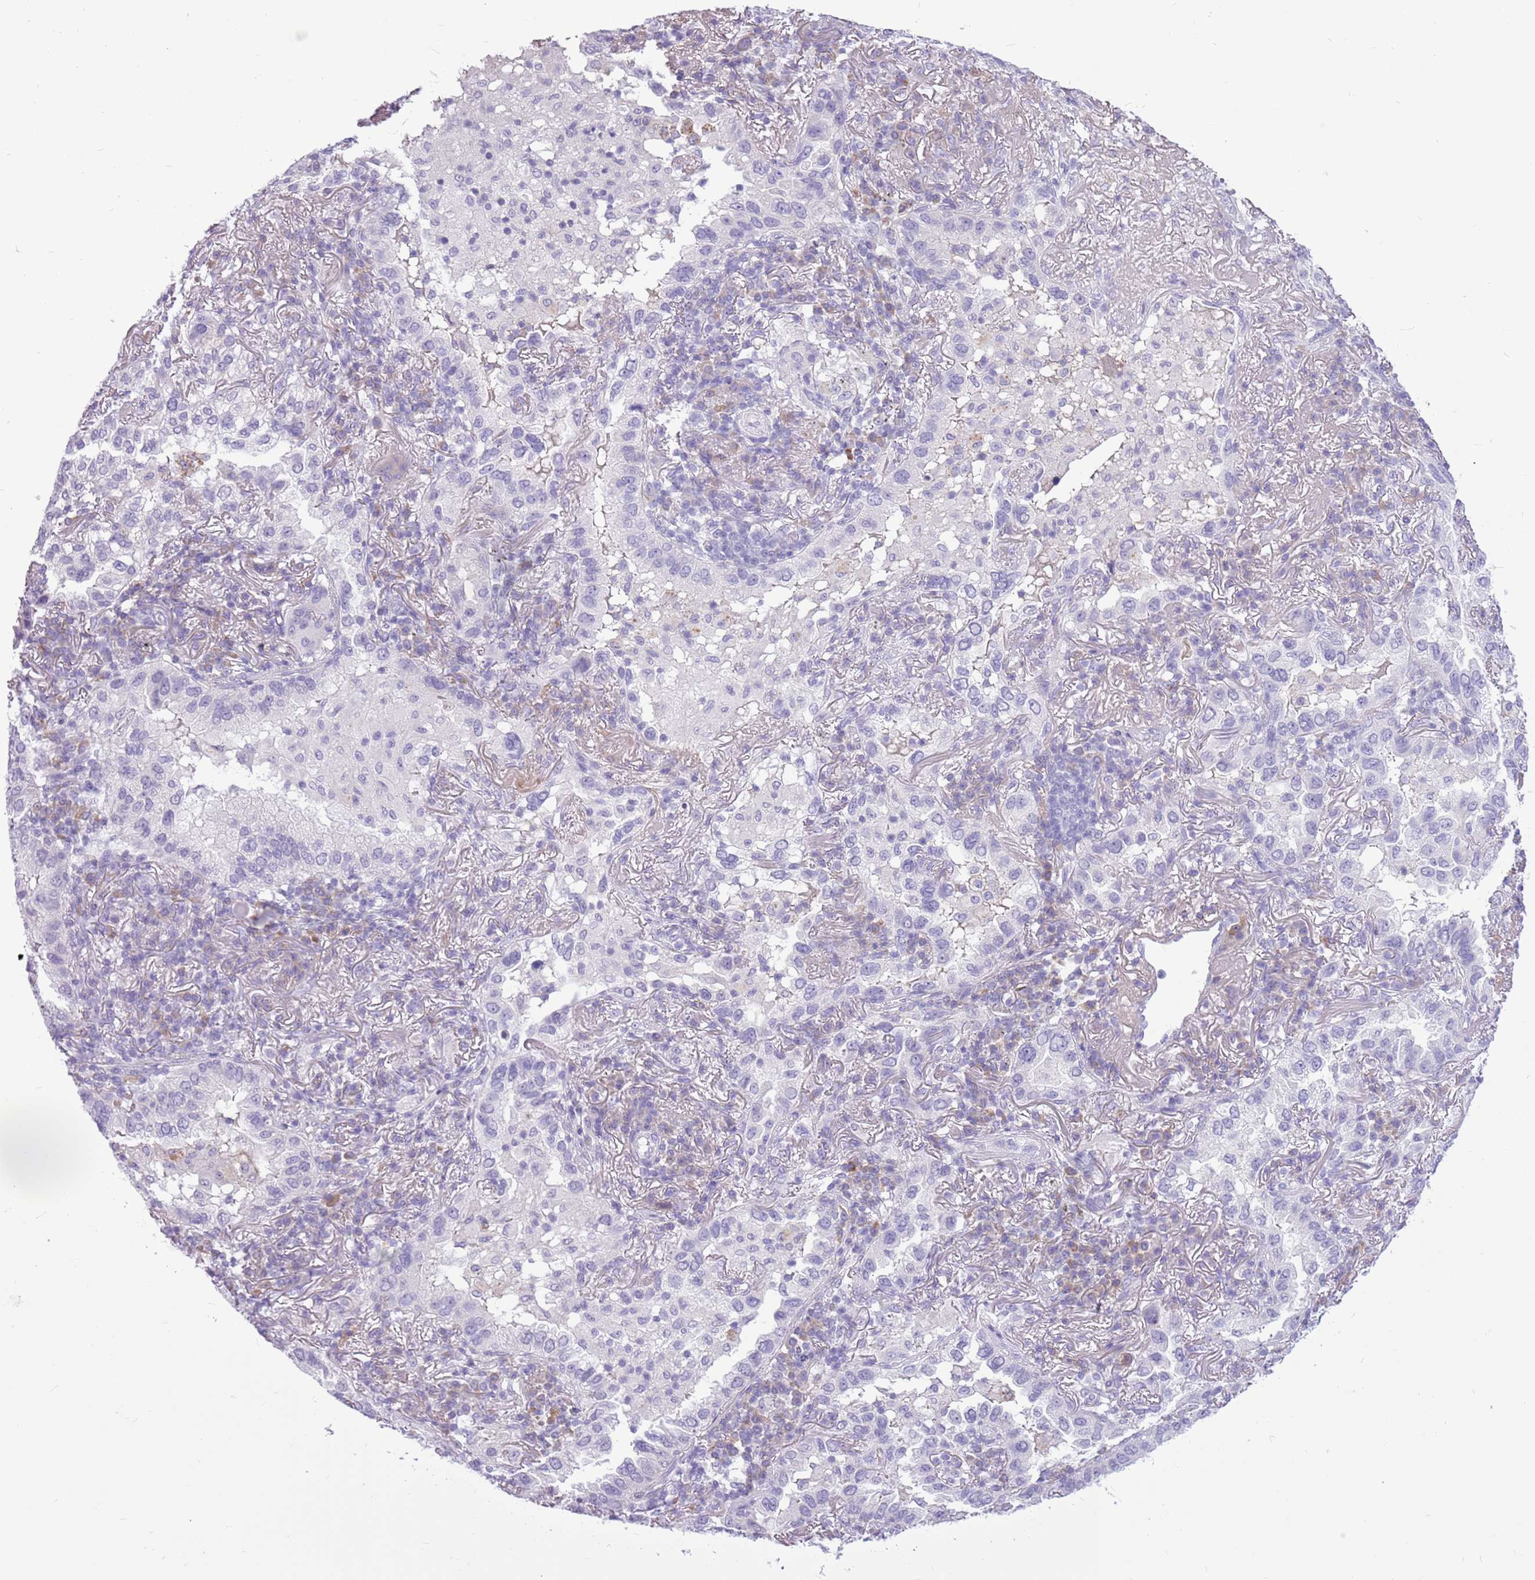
{"staining": {"intensity": "negative", "quantity": "none", "location": "none"}, "tissue": "lung cancer", "cell_type": "Tumor cells", "image_type": "cancer", "snomed": [{"axis": "morphology", "description": "Adenocarcinoma, NOS"}, {"axis": "topography", "description": "Lung"}], "caption": "Human lung cancer (adenocarcinoma) stained for a protein using IHC reveals no expression in tumor cells.", "gene": "ZNF425", "patient": {"sex": "female", "age": 69}}